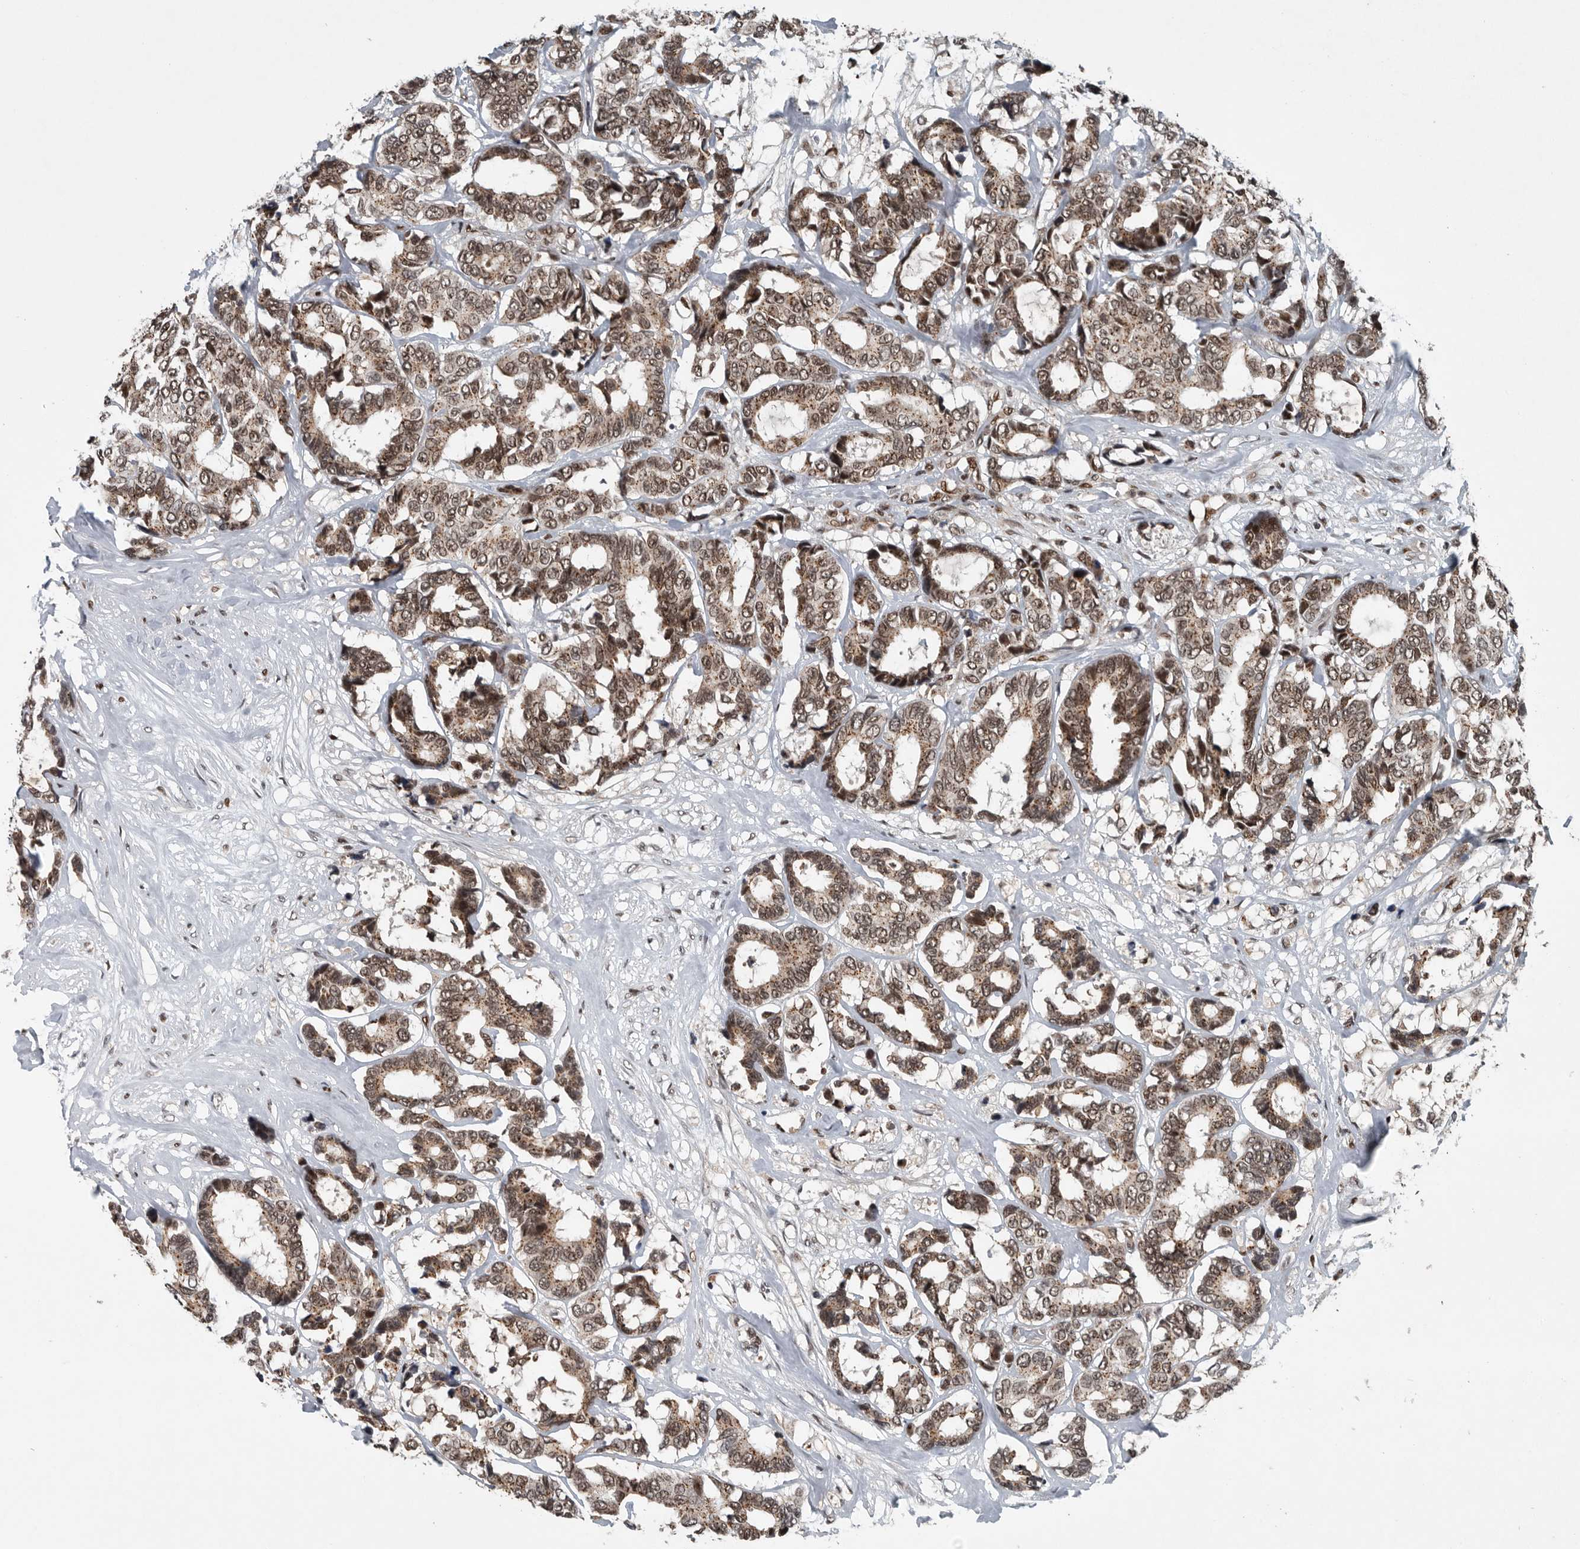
{"staining": {"intensity": "moderate", "quantity": ">75%", "location": "cytoplasmic/membranous,nuclear"}, "tissue": "breast cancer", "cell_type": "Tumor cells", "image_type": "cancer", "snomed": [{"axis": "morphology", "description": "Duct carcinoma"}, {"axis": "topography", "description": "Breast"}], "caption": "Immunohistochemistry (DAB (3,3'-diaminobenzidine)) staining of breast cancer (intraductal carcinoma) displays moderate cytoplasmic/membranous and nuclear protein staining in approximately >75% of tumor cells. Immunohistochemistry stains the protein of interest in brown and the nuclei are stained blue.", "gene": "SENP7", "patient": {"sex": "female", "age": 87}}